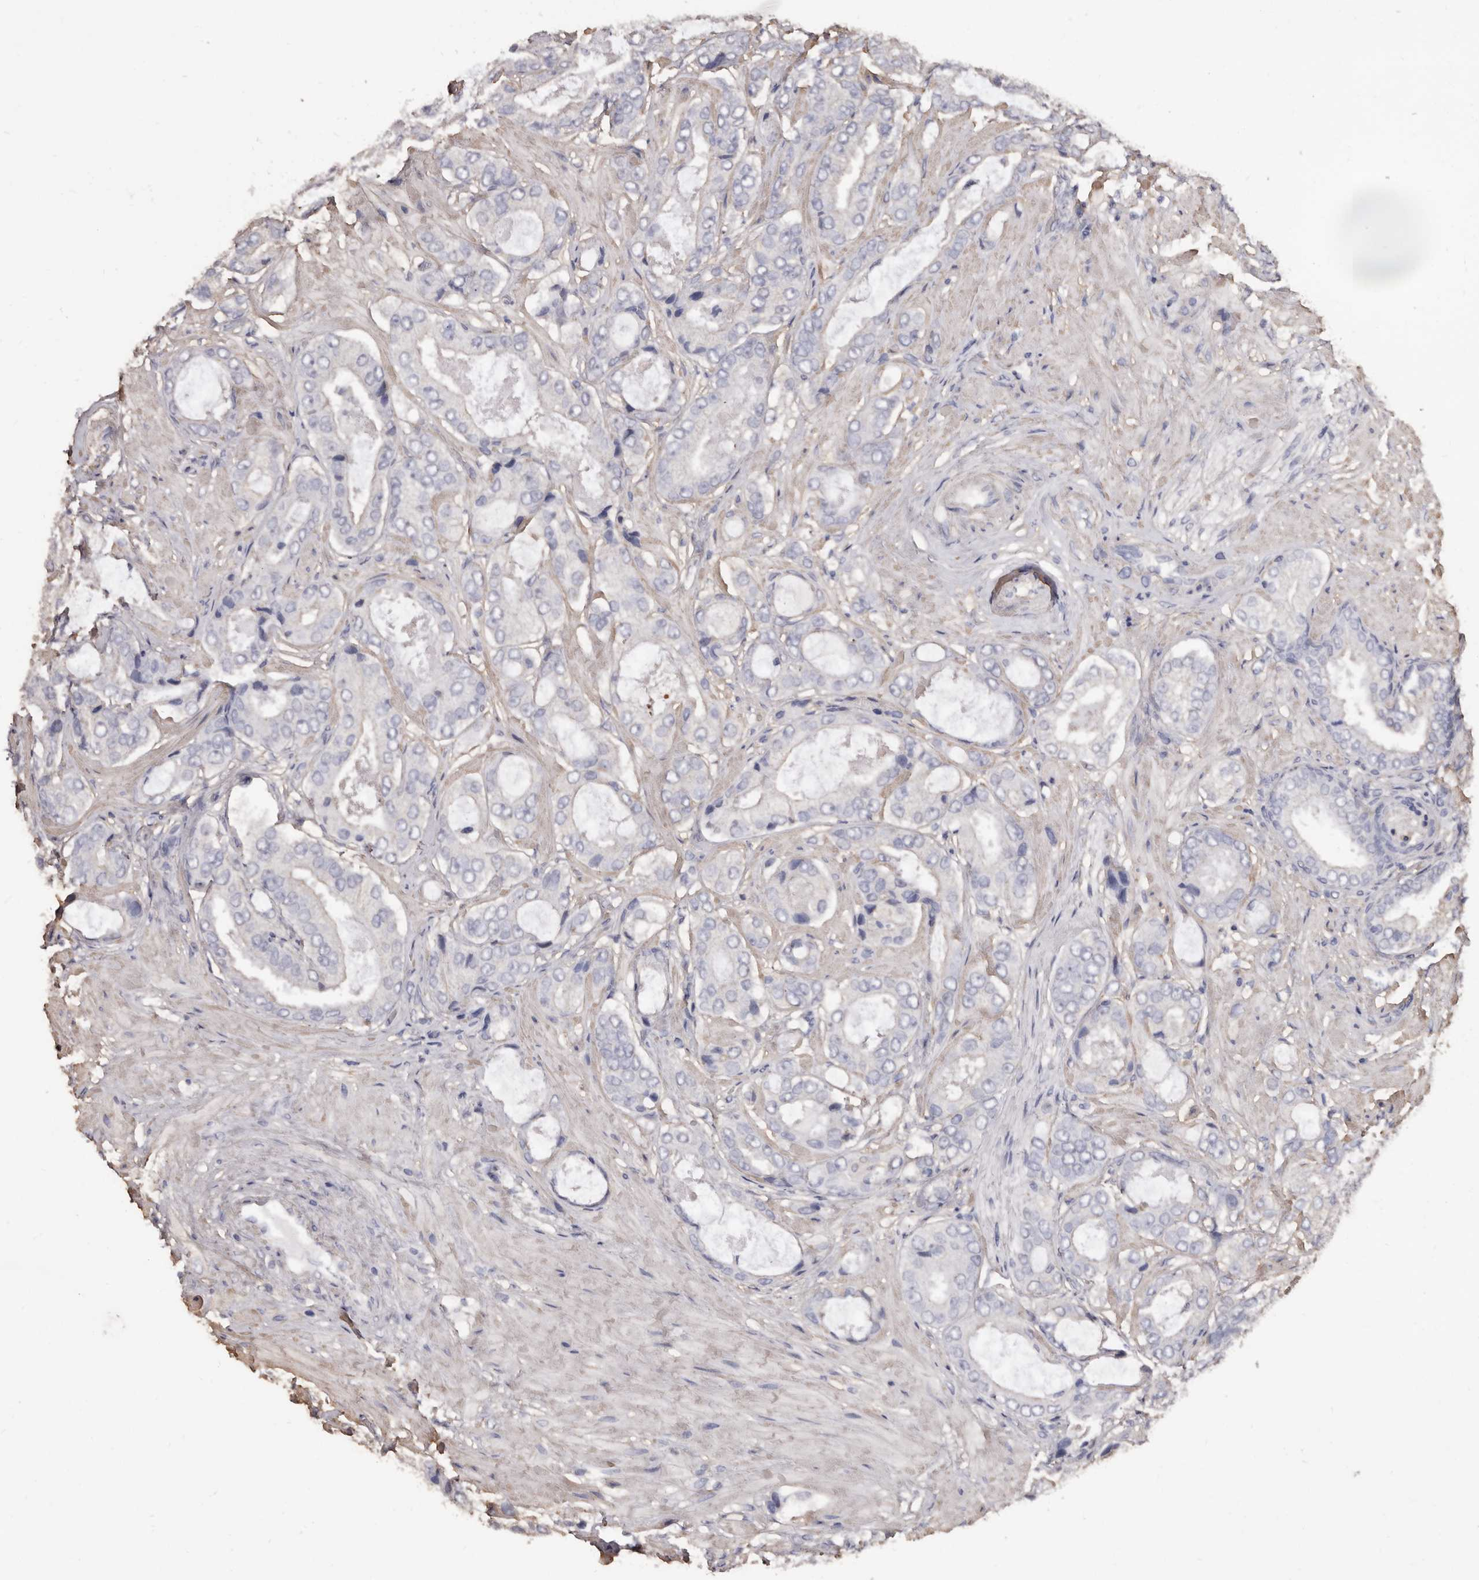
{"staining": {"intensity": "negative", "quantity": "none", "location": "none"}, "tissue": "prostate cancer", "cell_type": "Tumor cells", "image_type": "cancer", "snomed": [{"axis": "morphology", "description": "Adenocarcinoma, High grade"}, {"axis": "topography", "description": "Prostate"}], "caption": "High magnification brightfield microscopy of prostate cancer stained with DAB (3,3'-diaminobenzidine) (brown) and counterstained with hematoxylin (blue): tumor cells show no significant expression.", "gene": "COQ8B", "patient": {"sex": "male", "age": 59}}